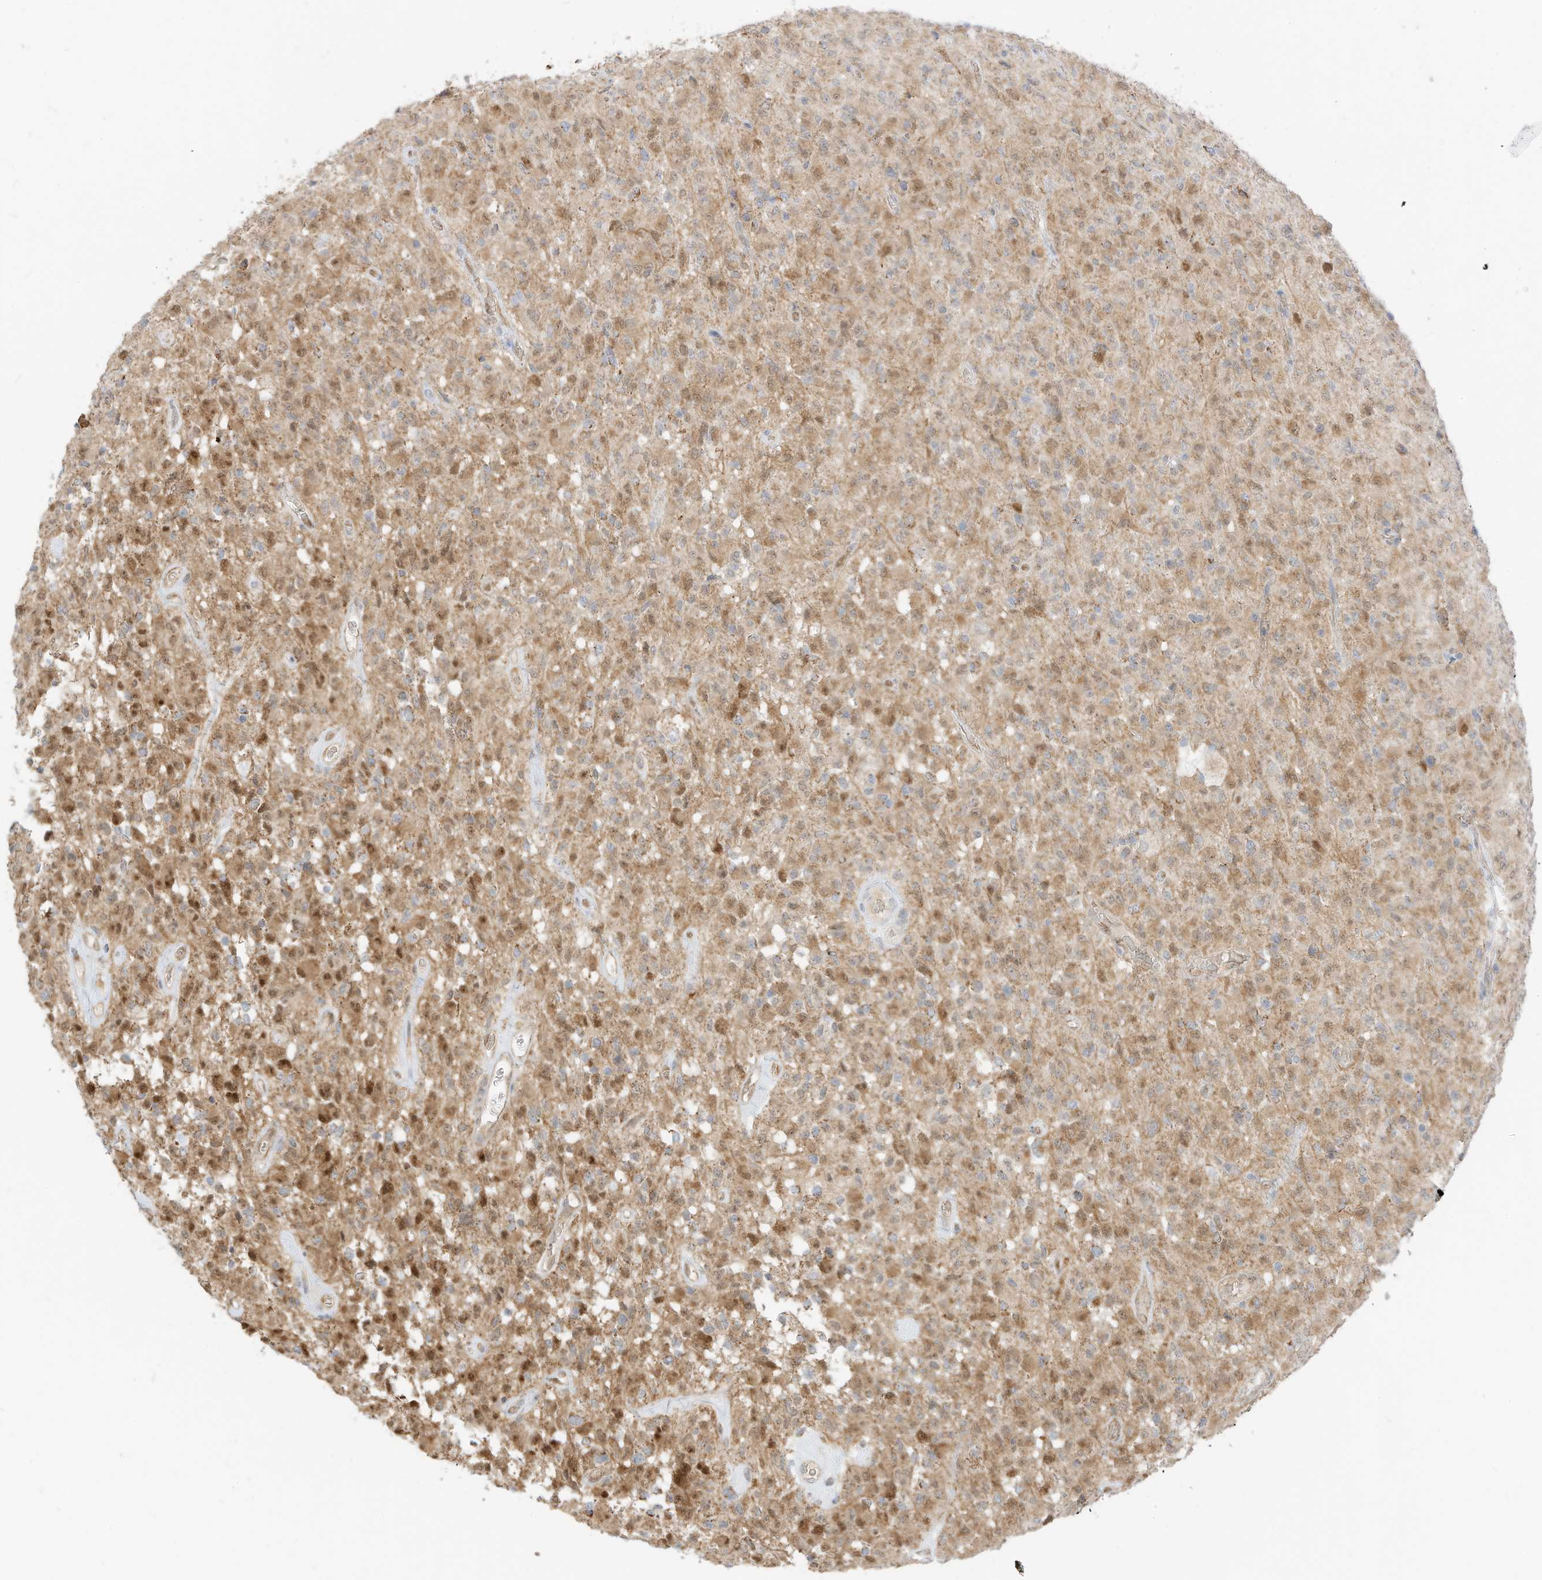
{"staining": {"intensity": "moderate", "quantity": ">75%", "location": "cytoplasmic/membranous"}, "tissue": "glioma", "cell_type": "Tumor cells", "image_type": "cancer", "snomed": [{"axis": "morphology", "description": "Glioma, malignant, High grade"}, {"axis": "topography", "description": "Brain"}], "caption": "Immunohistochemical staining of human glioma displays moderate cytoplasmic/membranous protein positivity in approximately >75% of tumor cells. Nuclei are stained in blue.", "gene": "MTUS2", "patient": {"sex": "female", "age": 57}}